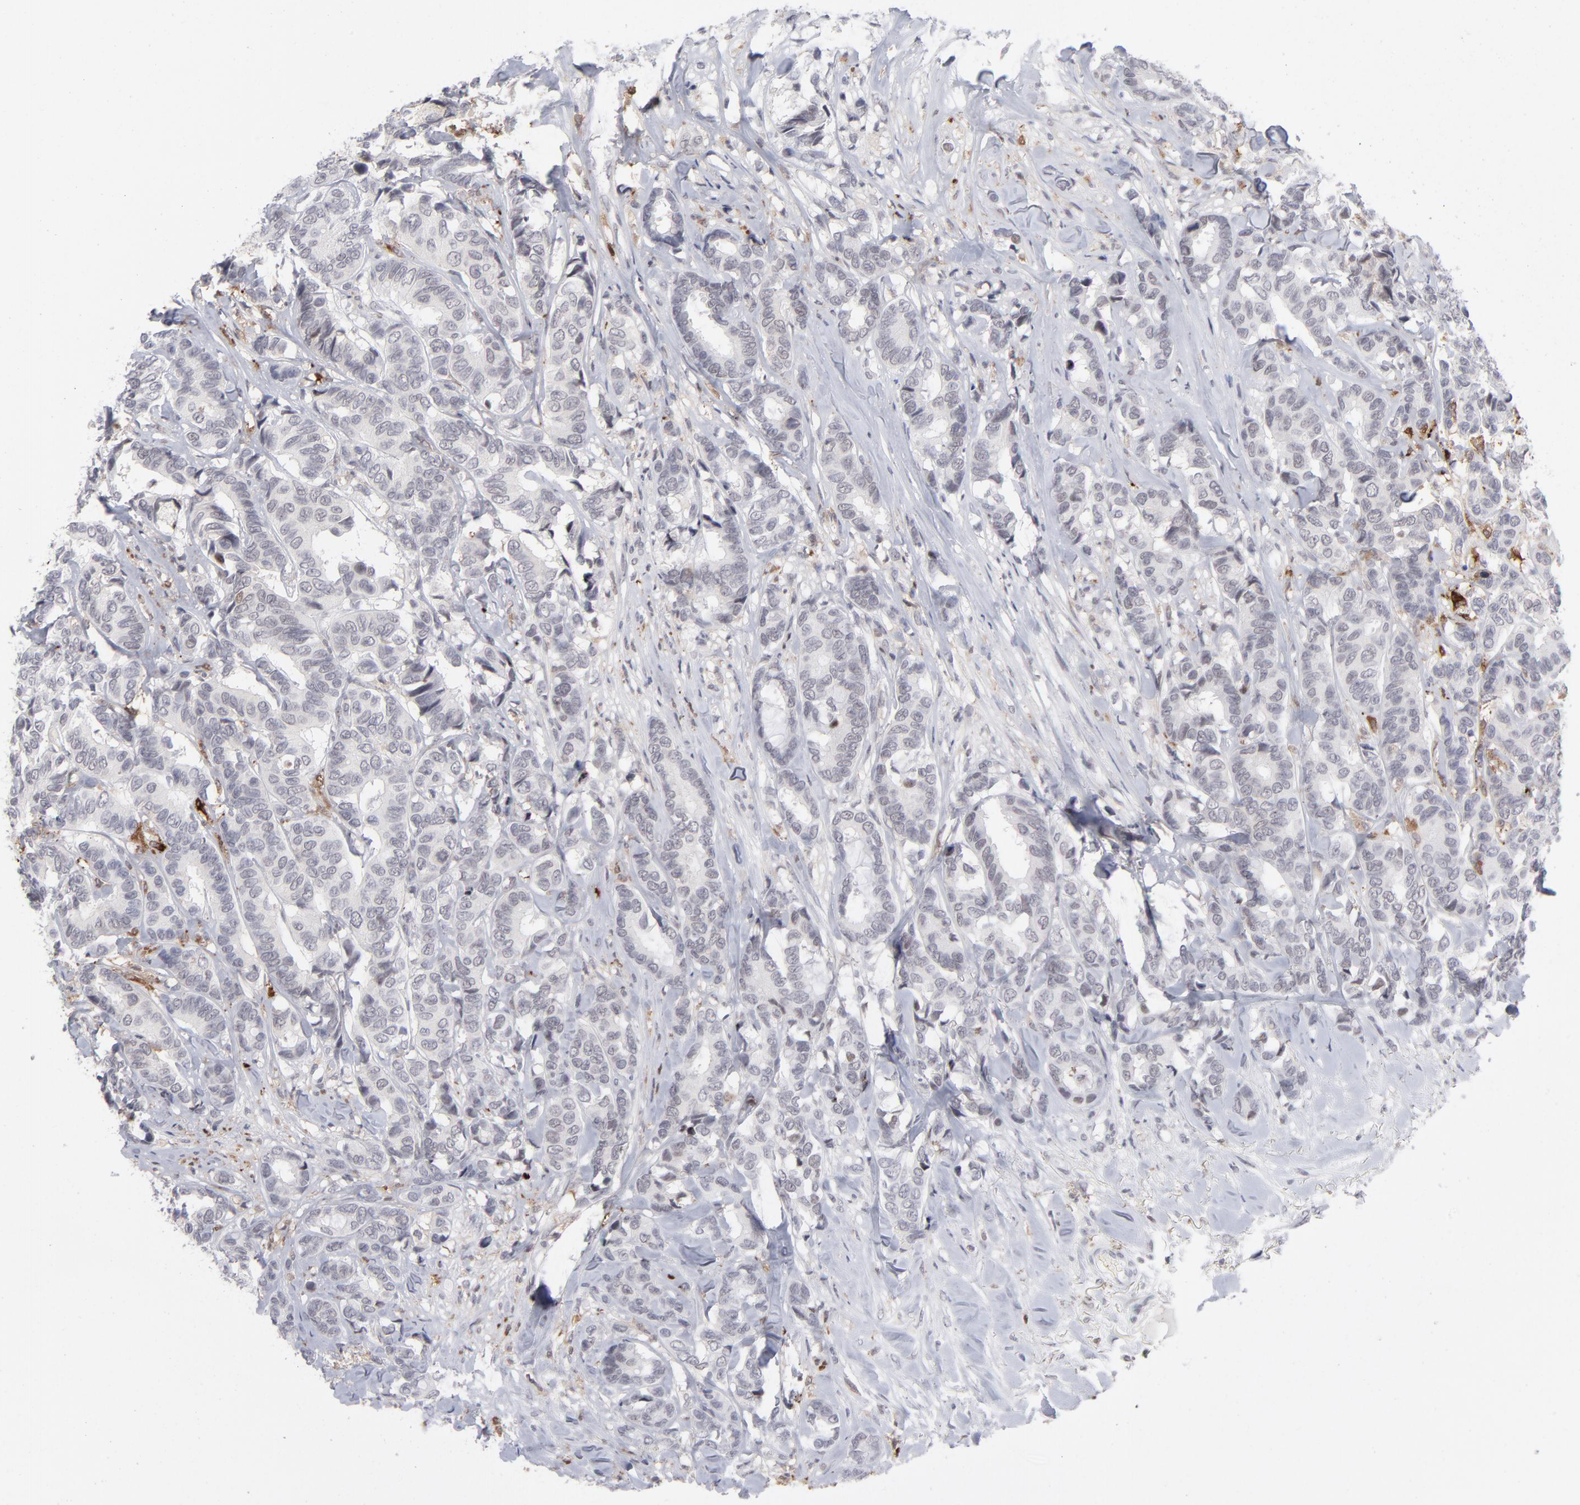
{"staining": {"intensity": "negative", "quantity": "none", "location": "none"}, "tissue": "breast cancer", "cell_type": "Tumor cells", "image_type": "cancer", "snomed": [{"axis": "morphology", "description": "Duct carcinoma"}, {"axis": "topography", "description": "Breast"}], "caption": "Immunohistochemistry (IHC) of human breast infiltrating ductal carcinoma displays no staining in tumor cells.", "gene": "CCR2", "patient": {"sex": "female", "age": 87}}